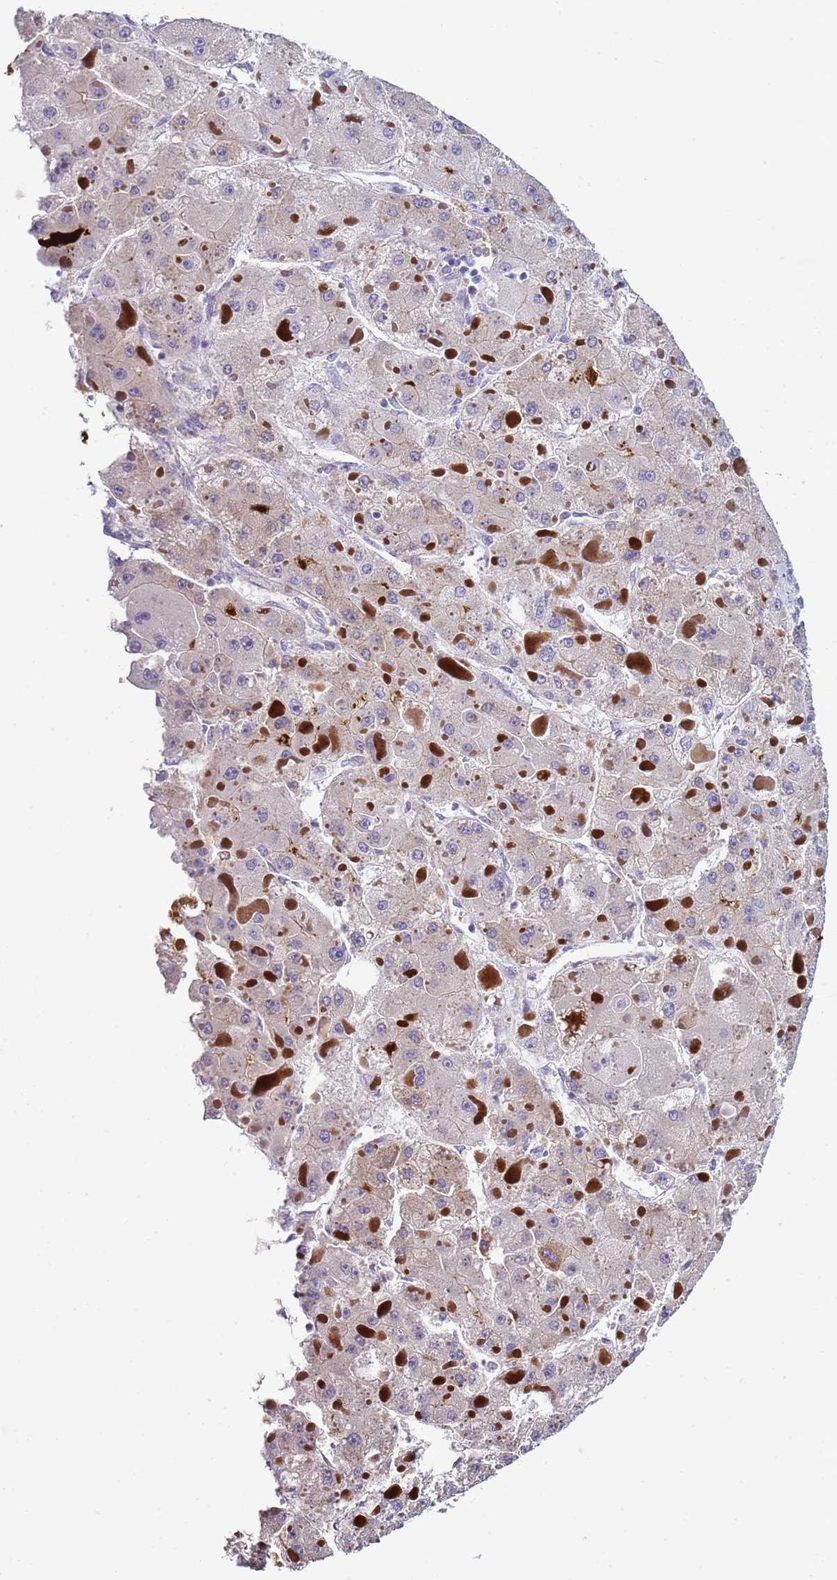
{"staining": {"intensity": "negative", "quantity": "none", "location": "none"}, "tissue": "liver cancer", "cell_type": "Tumor cells", "image_type": "cancer", "snomed": [{"axis": "morphology", "description": "Carcinoma, Hepatocellular, NOS"}, {"axis": "topography", "description": "Liver"}], "caption": "The micrograph reveals no significant staining in tumor cells of liver cancer (hepatocellular carcinoma). (DAB immunohistochemistry (IHC) with hematoxylin counter stain).", "gene": "TRIM51", "patient": {"sex": "female", "age": 73}}